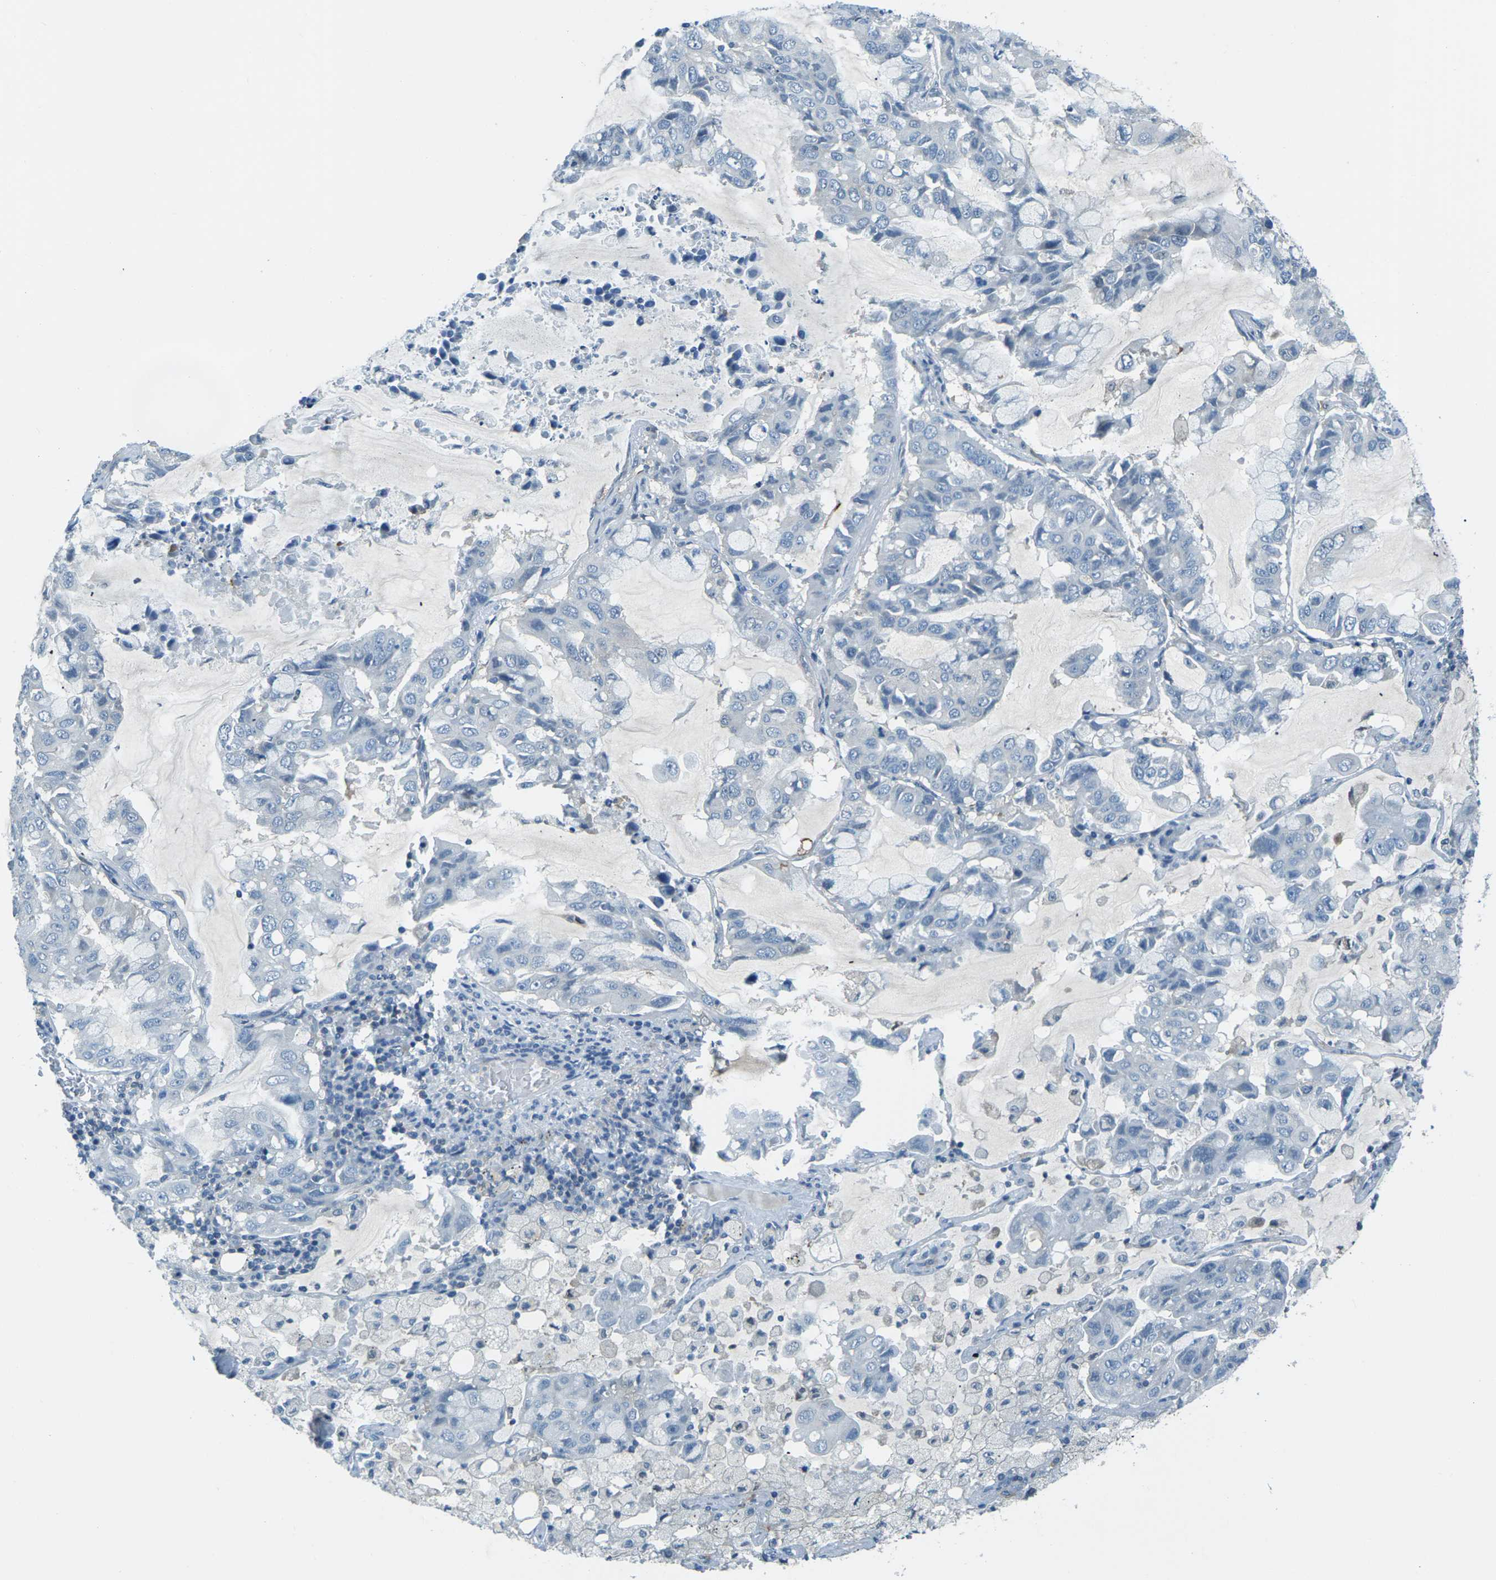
{"staining": {"intensity": "negative", "quantity": "none", "location": "none"}, "tissue": "lung cancer", "cell_type": "Tumor cells", "image_type": "cancer", "snomed": [{"axis": "morphology", "description": "Adenocarcinoma, NOS"}, {"axis": "topography", "description": "Lung"}], "caption": "Immunohistochemical staining of human adenocarcinoma (lung) exhibits no significant expression in tumor cells.", "gene": "NANOS2", "patient": {"sex": "male", "age": 64}}